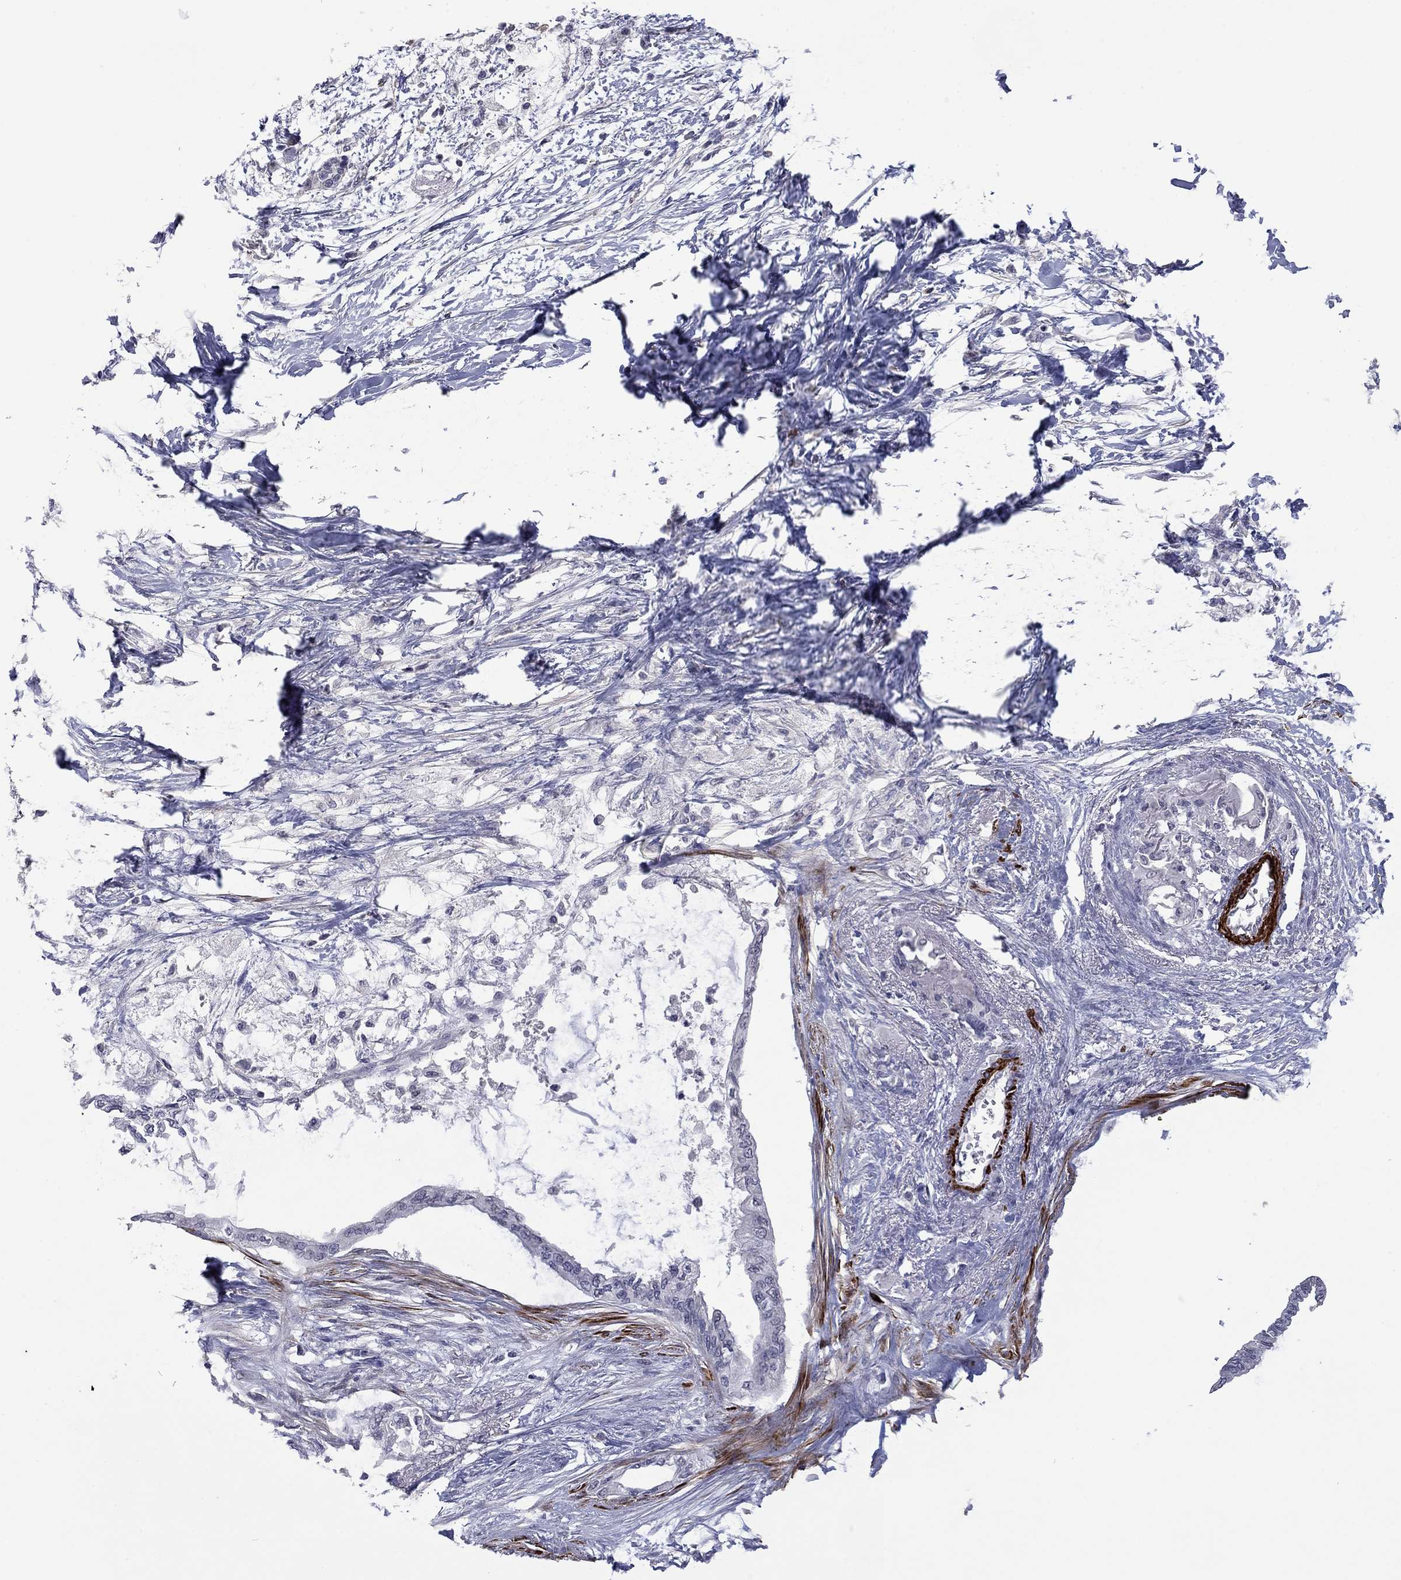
{"staining": {"intensity": "negative", "quantity": "none", "location": "none"}, "tissue": "pancreatic cancer", "cell_type": "Tumor cells", "image_type": "cancer", "snomed": [{"axis": "morphology", "description": "Normal tissue, NOS"}, {"axis": "morphology", "description": "Adenocarcinoma, NOS"}, {"axis": "topography", "description": "Pancreas"}, {"axis": "topography", "description": "Duodenum"}], "caption": "Micrograph shows no protein expression in tumor cells of pancreatic cancer (adenocarcinoma) tissue.", "gene": "IP6K3", "patient": {"sex": "female", "age": 60}}